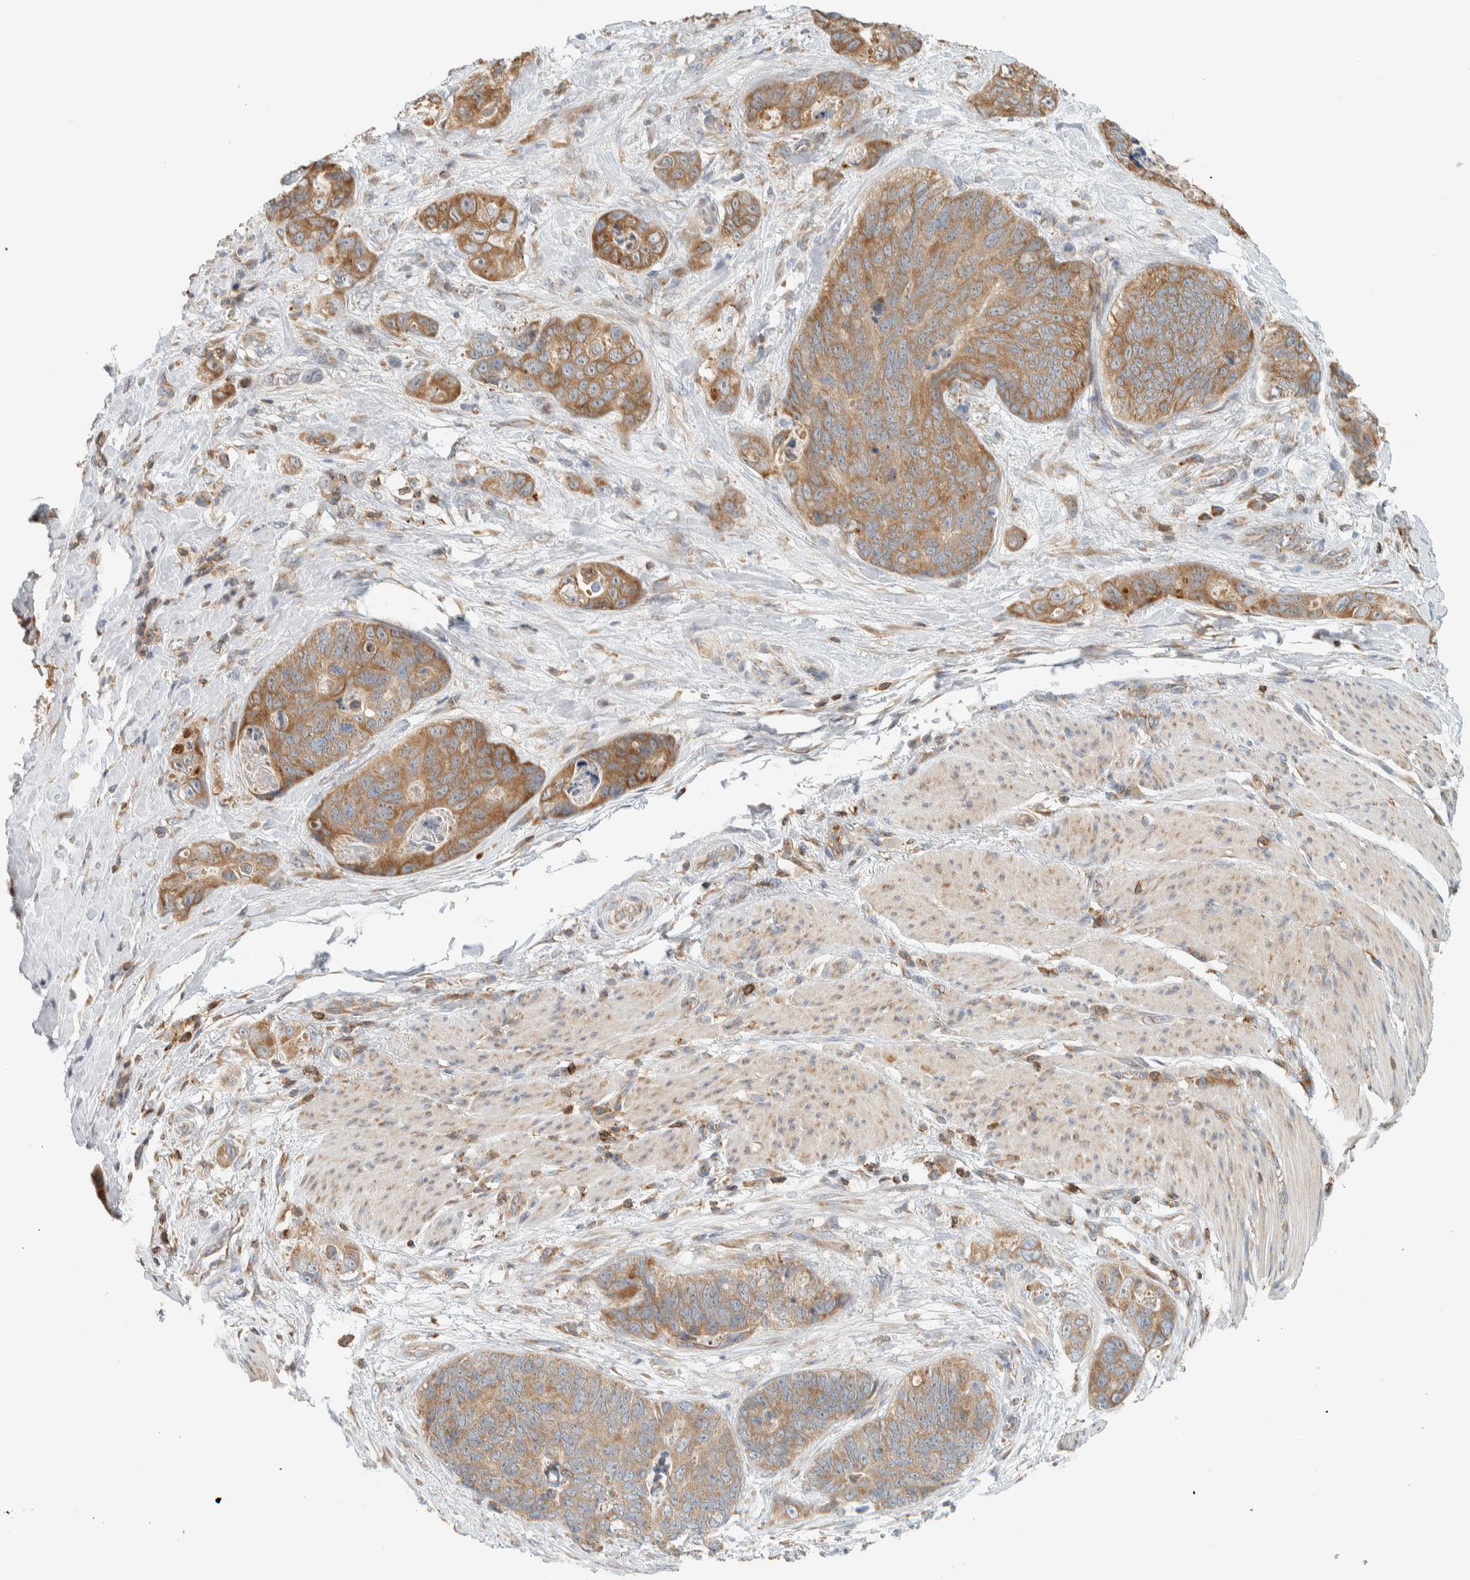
{"staining": {"intensity": "moderate", "quantity": ">75%", "location": "cytoplasmic/membranous"}, "tissue": "stomach cancer", "cell_type": "Tumor cells", "image_type": "cancer", "snomed": [{"axis": "morphology", "description": "Normal tissue, NOS"}, {"axis": "morphology", "description": "Adenocarcinoma, NOS"}, {"axis": "topography", "description": "Stomach"}], "caption": "Human stomach cancer (adenocarcinoma) stained with a protein marker shows moderate staining in tumor cells.", "gene": "CCDC57", "patient": {"sex": "female", "age": 89}}